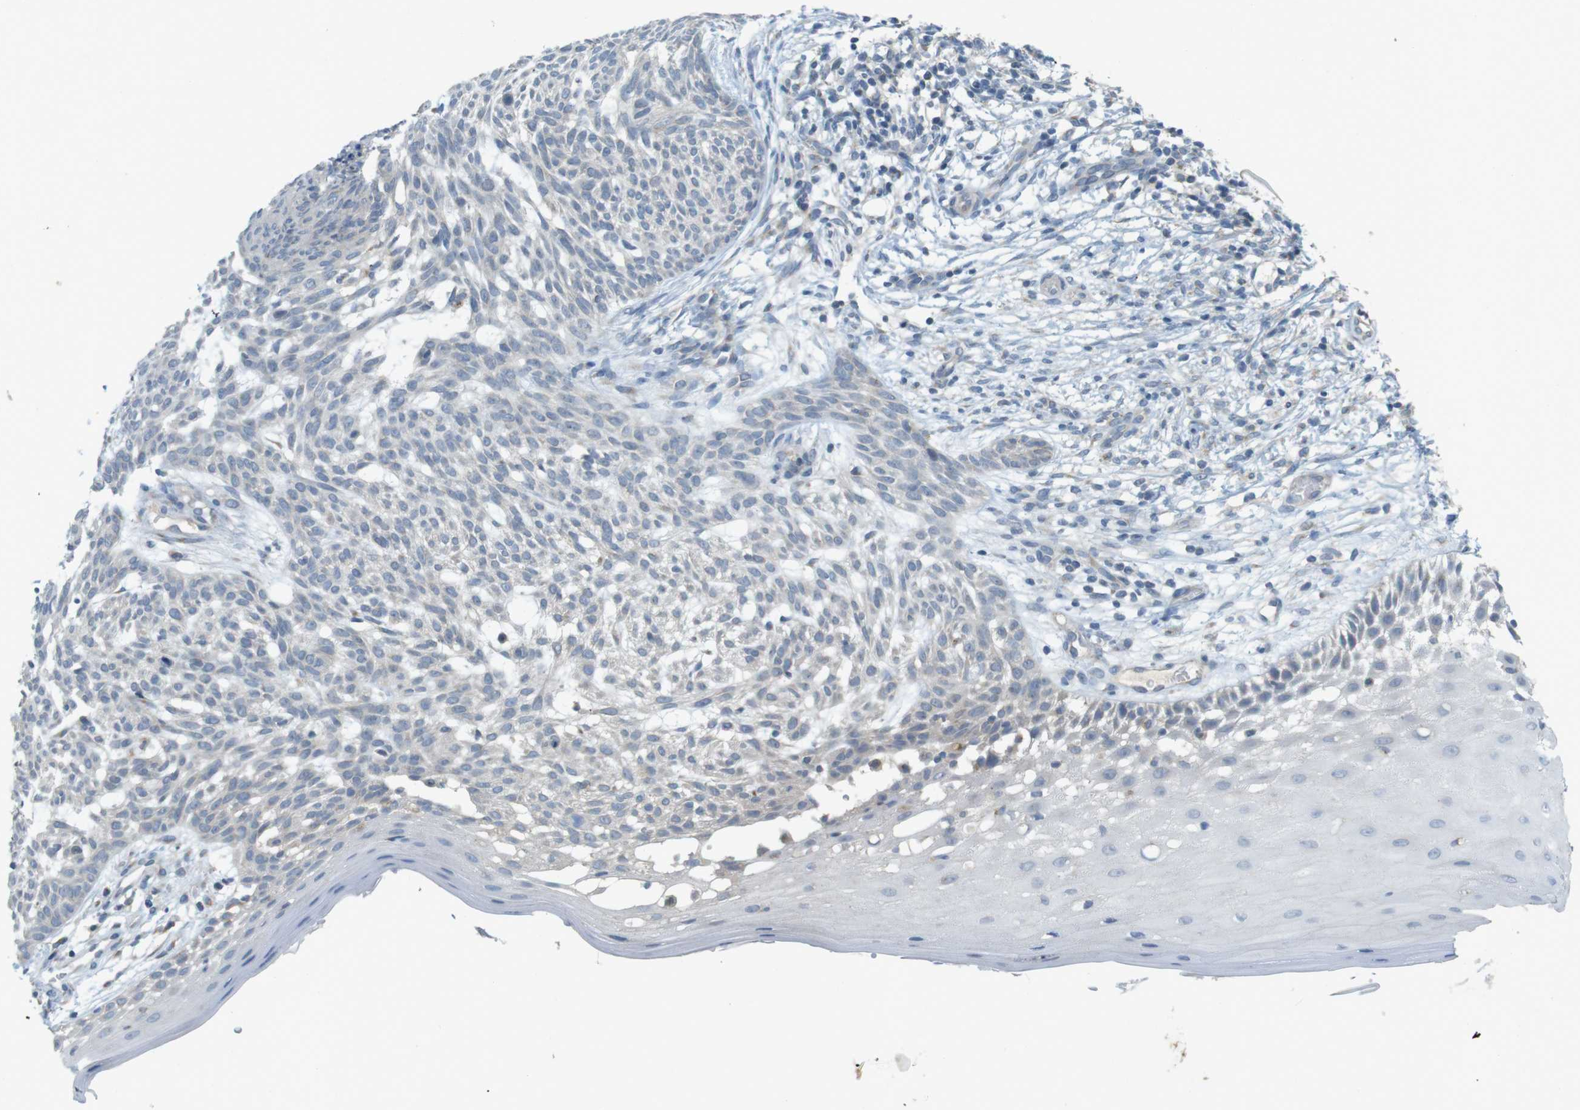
{"staining": {"intensity": "negative", "quantity": "none", "location": "none"}, "tissue": "skin cancer", "cell_type": "Tumor cells", "image_type": "cancer", "snomed": [{"axis": "morphology", "description": "Basal cell carcinoma"}, {"axis": "topography", "description": "Skin"}], "caption": "Tumor cells show no significant positivity in skin cancer.", "gene": "YIPF3", "patient": {"sex": "female", "age": 59}}